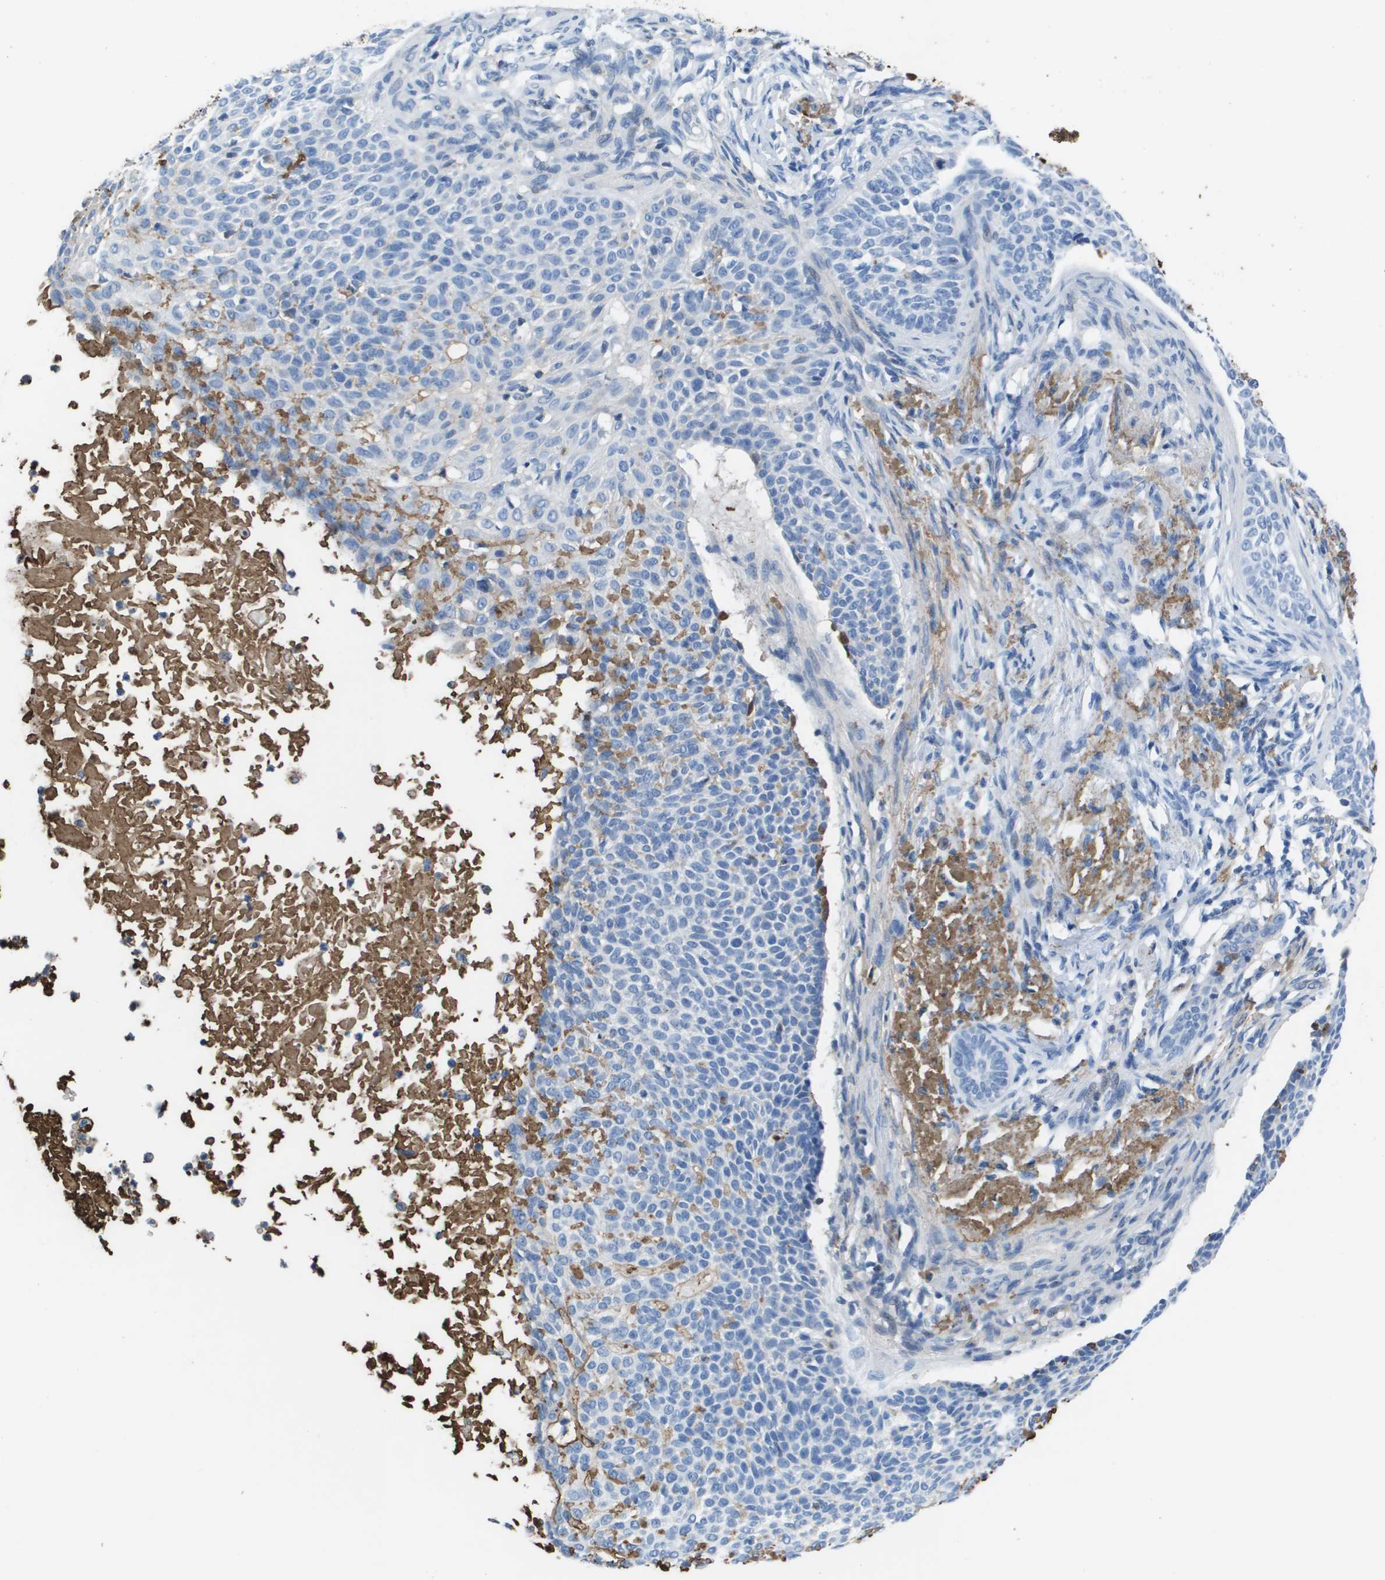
{"staining": {"intensity": "negative", "quantity": "none", "location": "none"}, "tissue": "skin cancer", "cell_type": "Tumor cells", "image_type": "cancer", "snomed": [{"axis": "morphology", "description": "Normal tissue, NOS"}, {"axis": "morphology", "description": "Basal cell carcinoma"}, {"axis": "topography", "description": "Skin"}], "caption": "Tumor cells show no significant positivity in skin cancer (basal cell carcinoma). Brightfield microscopy of immunohistochemistry (IHC) stained with DAB (3,3'-diaminobenzidine) (brown) and hematoxylin (blue), captured at high magnification.", "gene": "VTN", "patient": {"sex": "male", "age": 87}}